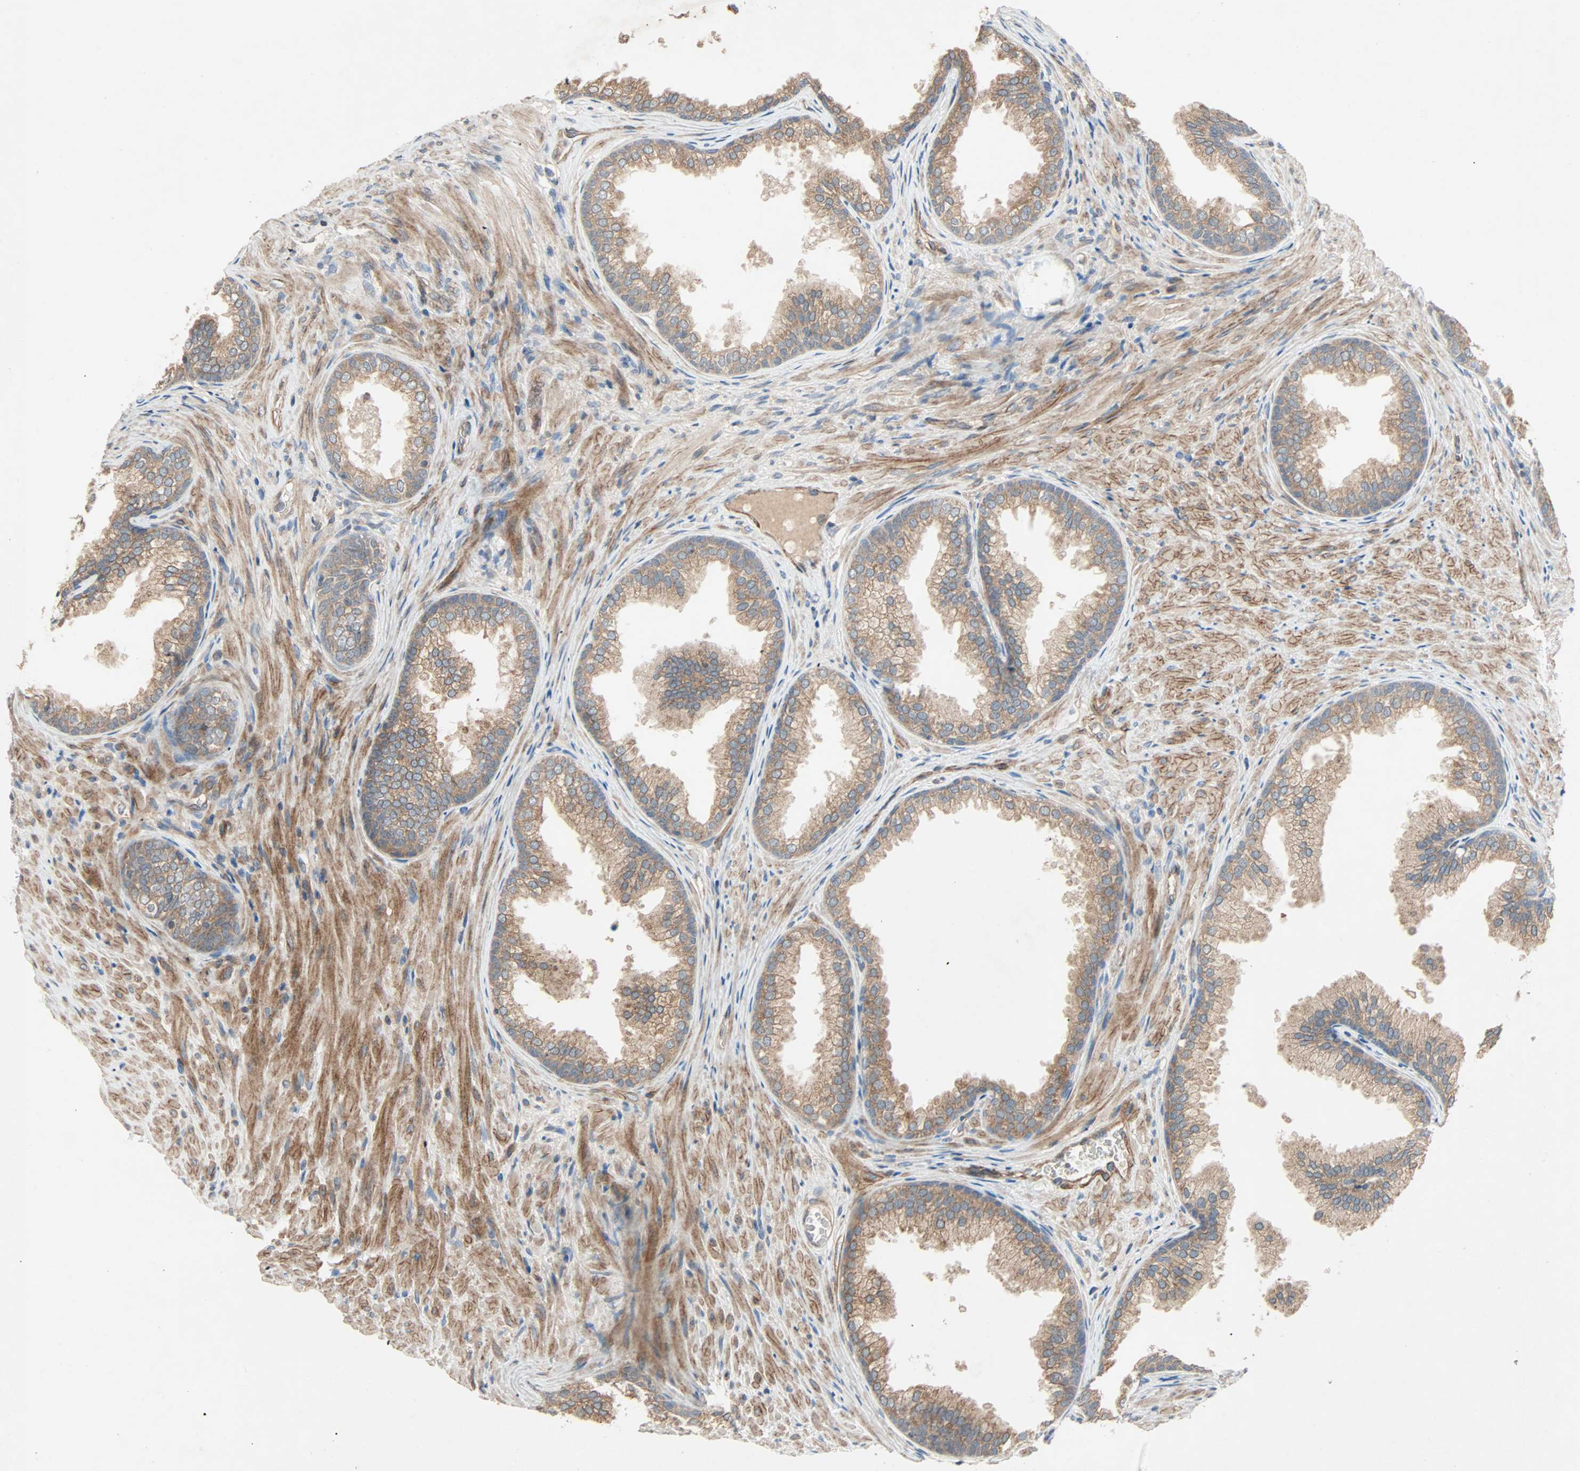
{"staining": {"intensity": "weak", "quantity": ">75%", "location": "cytoplasmic/membranous"}, "tissue": "prostate", "cell_type": "Glandular cells", "image_type": "normal", "snomed": [{"axis": "morphology", "description": "Normal tissue, NOS"}, {"axis": "topography", "description": "Prostate"}], "caption": "Approximately >75% of glandular cells in unremarkable prostate exhibit weak cytoplasmic/membranous protein expression as visualized by brown immunohistochemical staining.", "gene": "XYLT1", "patient": {"sex": "male", "age": 76}}